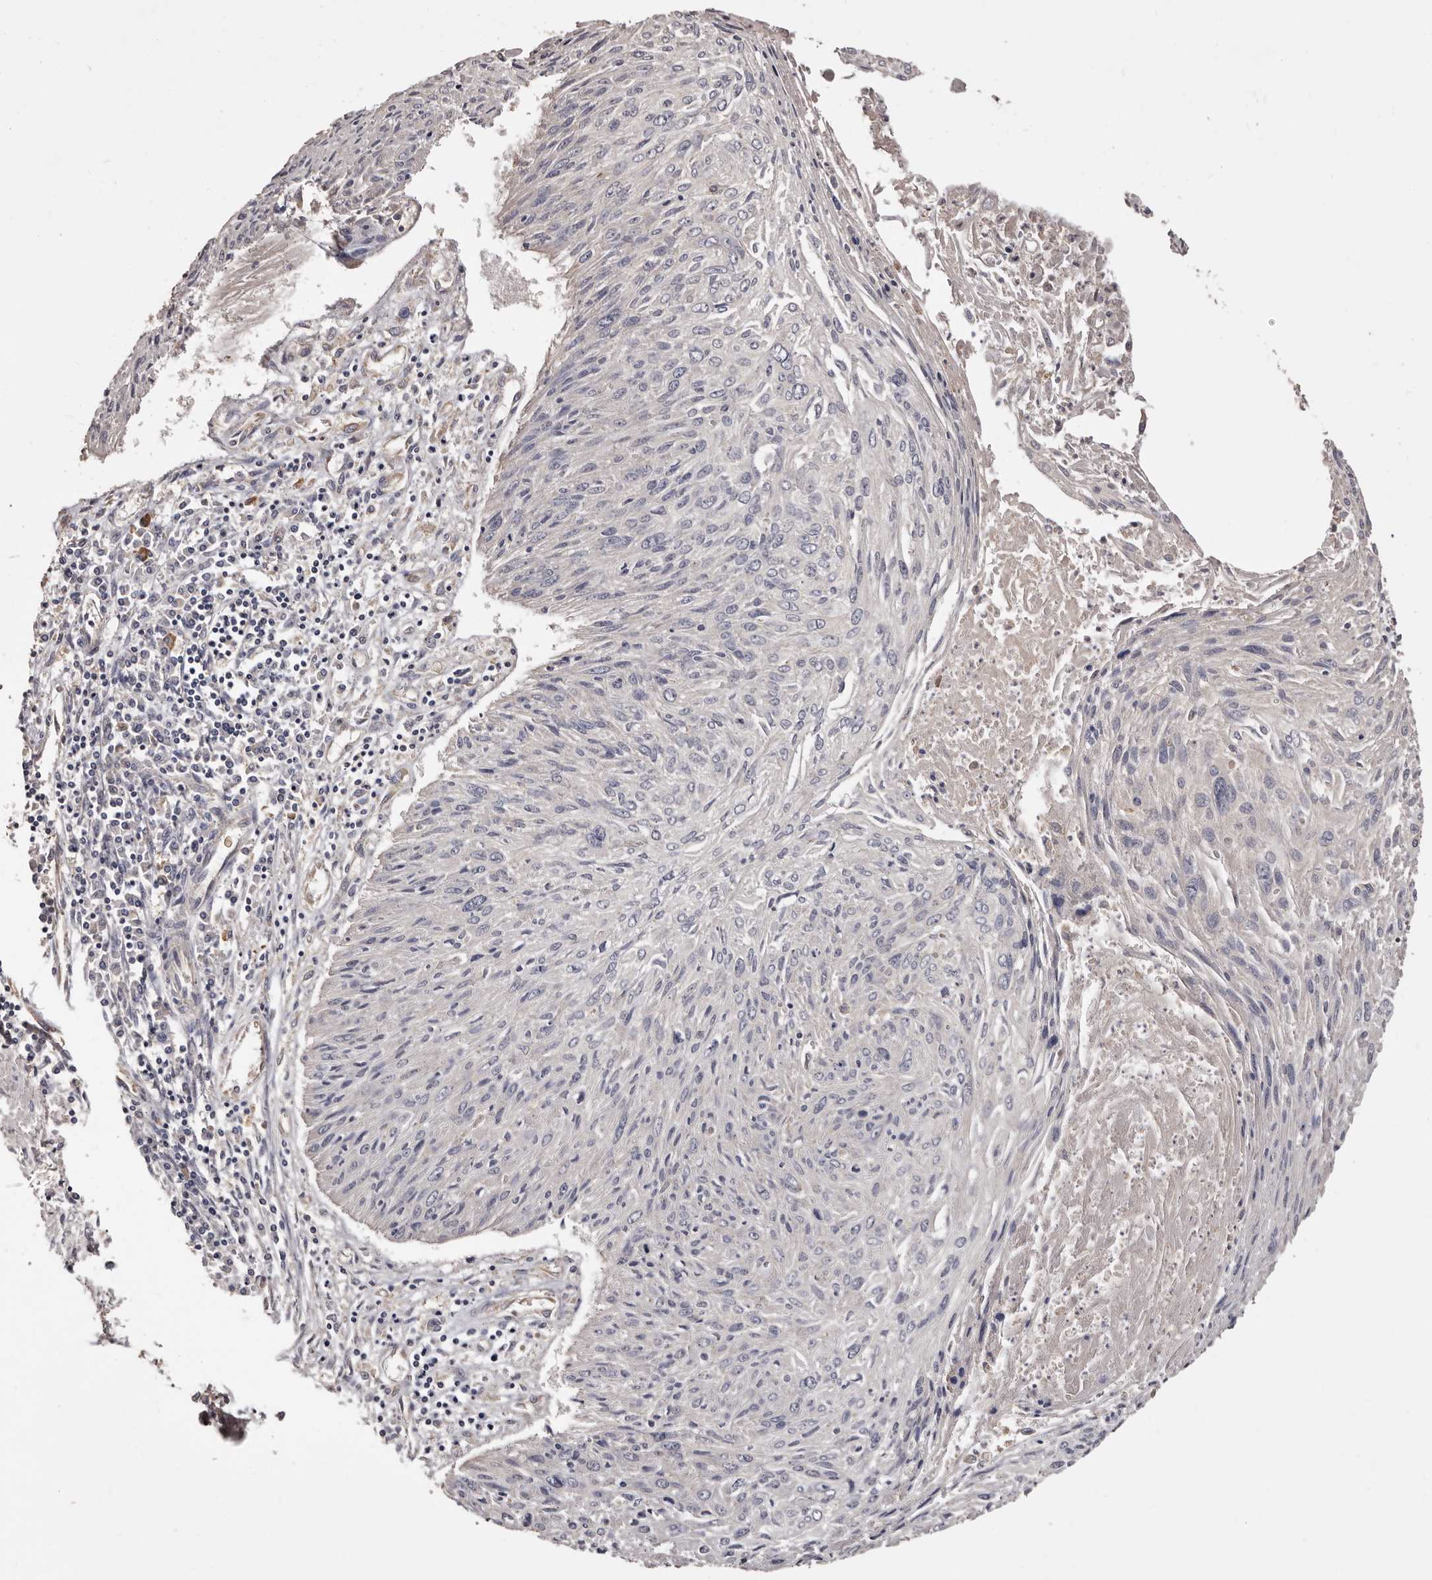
{"staining": {"intensity": "negative", "quantity": "none", "location": "none"}, "tissue": "cervical cancer", "cell_type": "Tumor cells", "image_type": "cancer", "snomed": [{"axis": "morphology", "description": "Squamous cell carcinoma, NOS"}, {"axis": "topography", "description": "Cervix"}], "caption": "An immunohistochemistry (IHC) photomicrograph of cervical cancer (squamous cell carcinoma) is shown. There is no staining in tumor cells of cervical cancer (squamous cell carcinoma). Brightfield microscopy of IHC stained with DAB (brown) and hematoxylin (blue), captured at high magnification.", "gene": "ETNK1", "patient": {"sex": "female", "age": 51}}